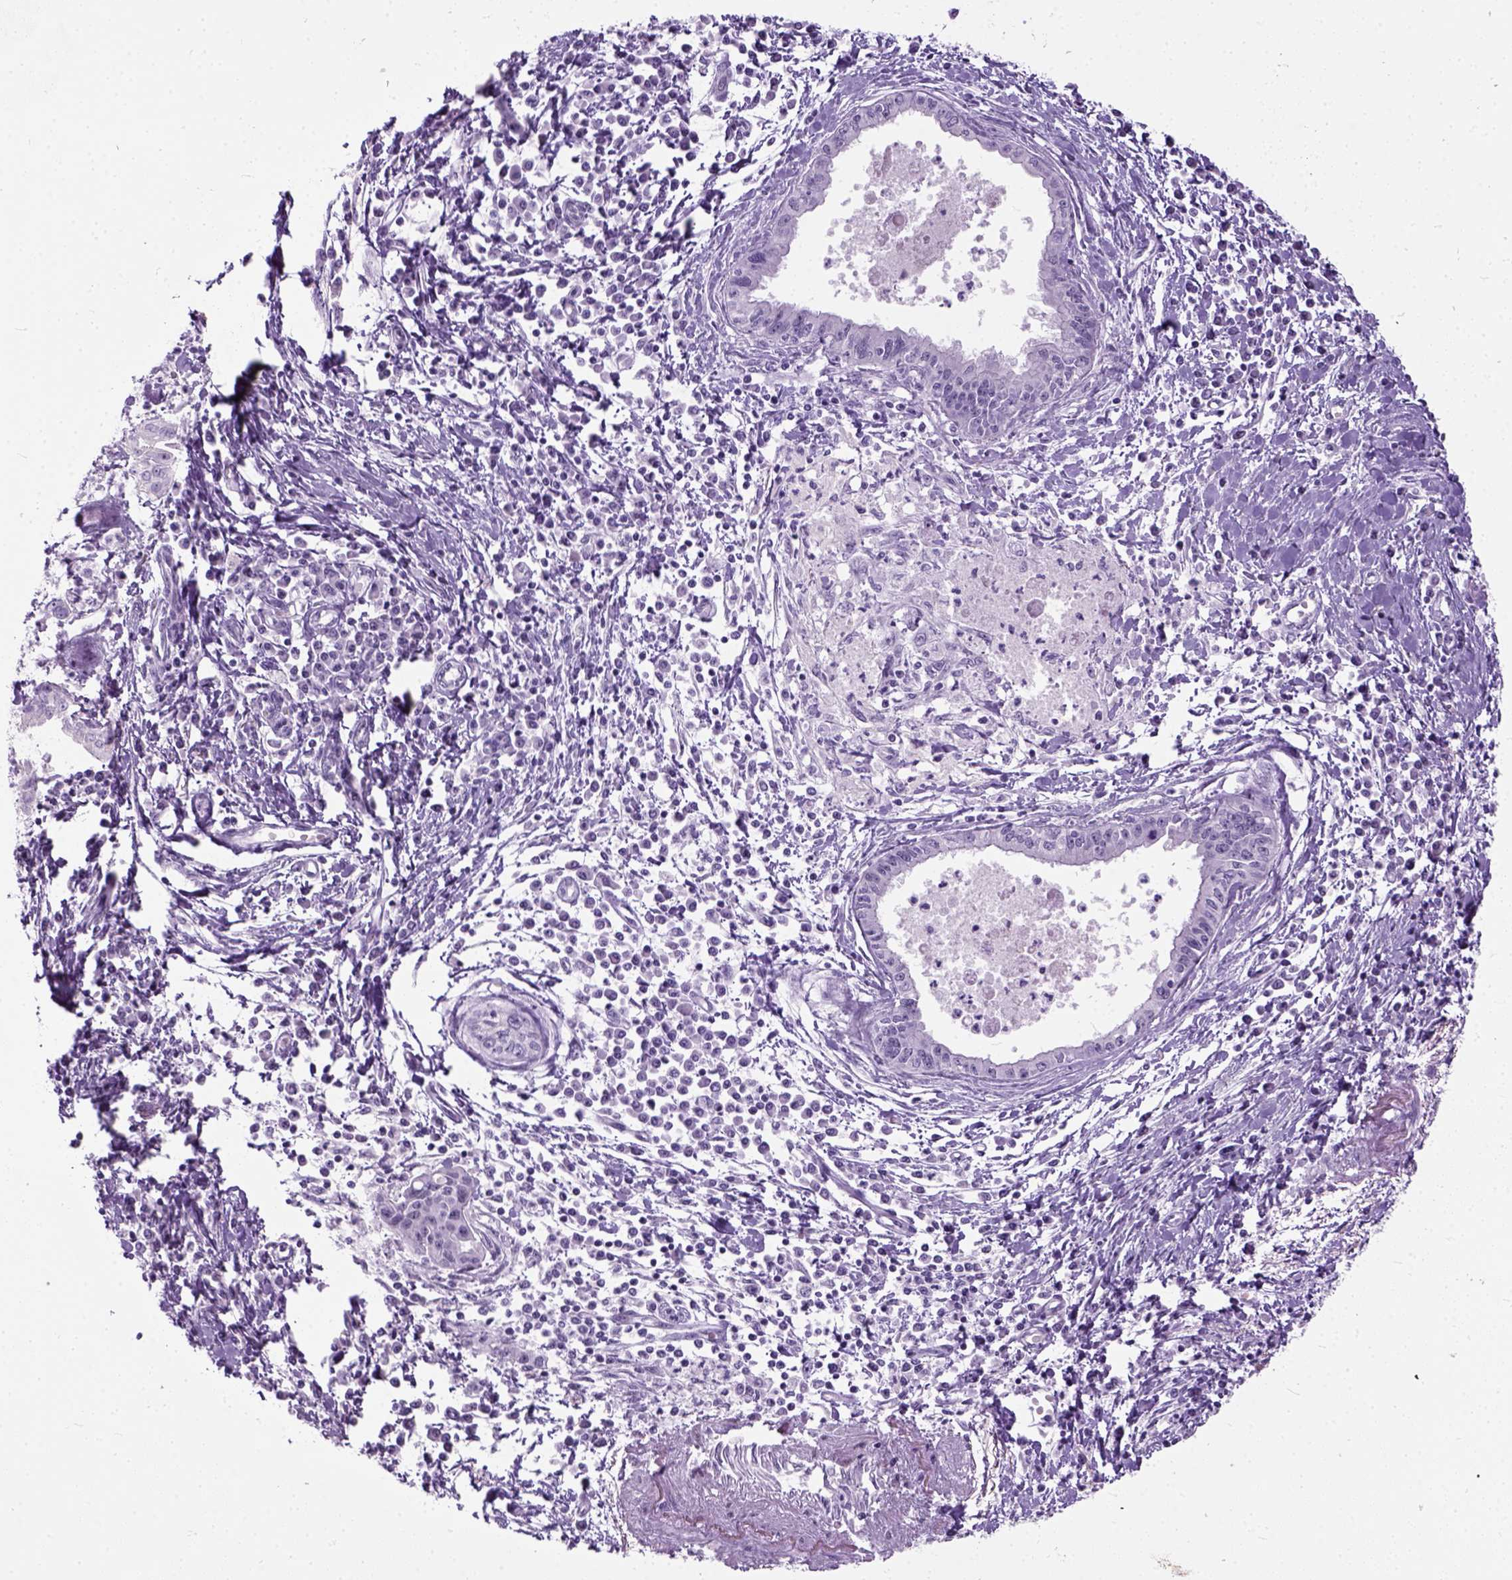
{"staining": {"intensity": "negative", "quantity": "none", "location": "none"}, "tissue": "pancreatic cancer", "cell_type": "Tumor cells", "image_type": "cancer", "snomed": [{"axis": "morphology", "description": "Adenocarcinoma, NOS"}, {"axis": "topography", "description": "Pancreas"}], "caption": "A high-resolution photomicrograph shows immunohistochemistry (IHC) staining of adenocarcinoma (pancreatic), which shows no significant staining in tumor cells.", "gene": "AXDND1", "patient": {"sex": "male", "age": 72}}